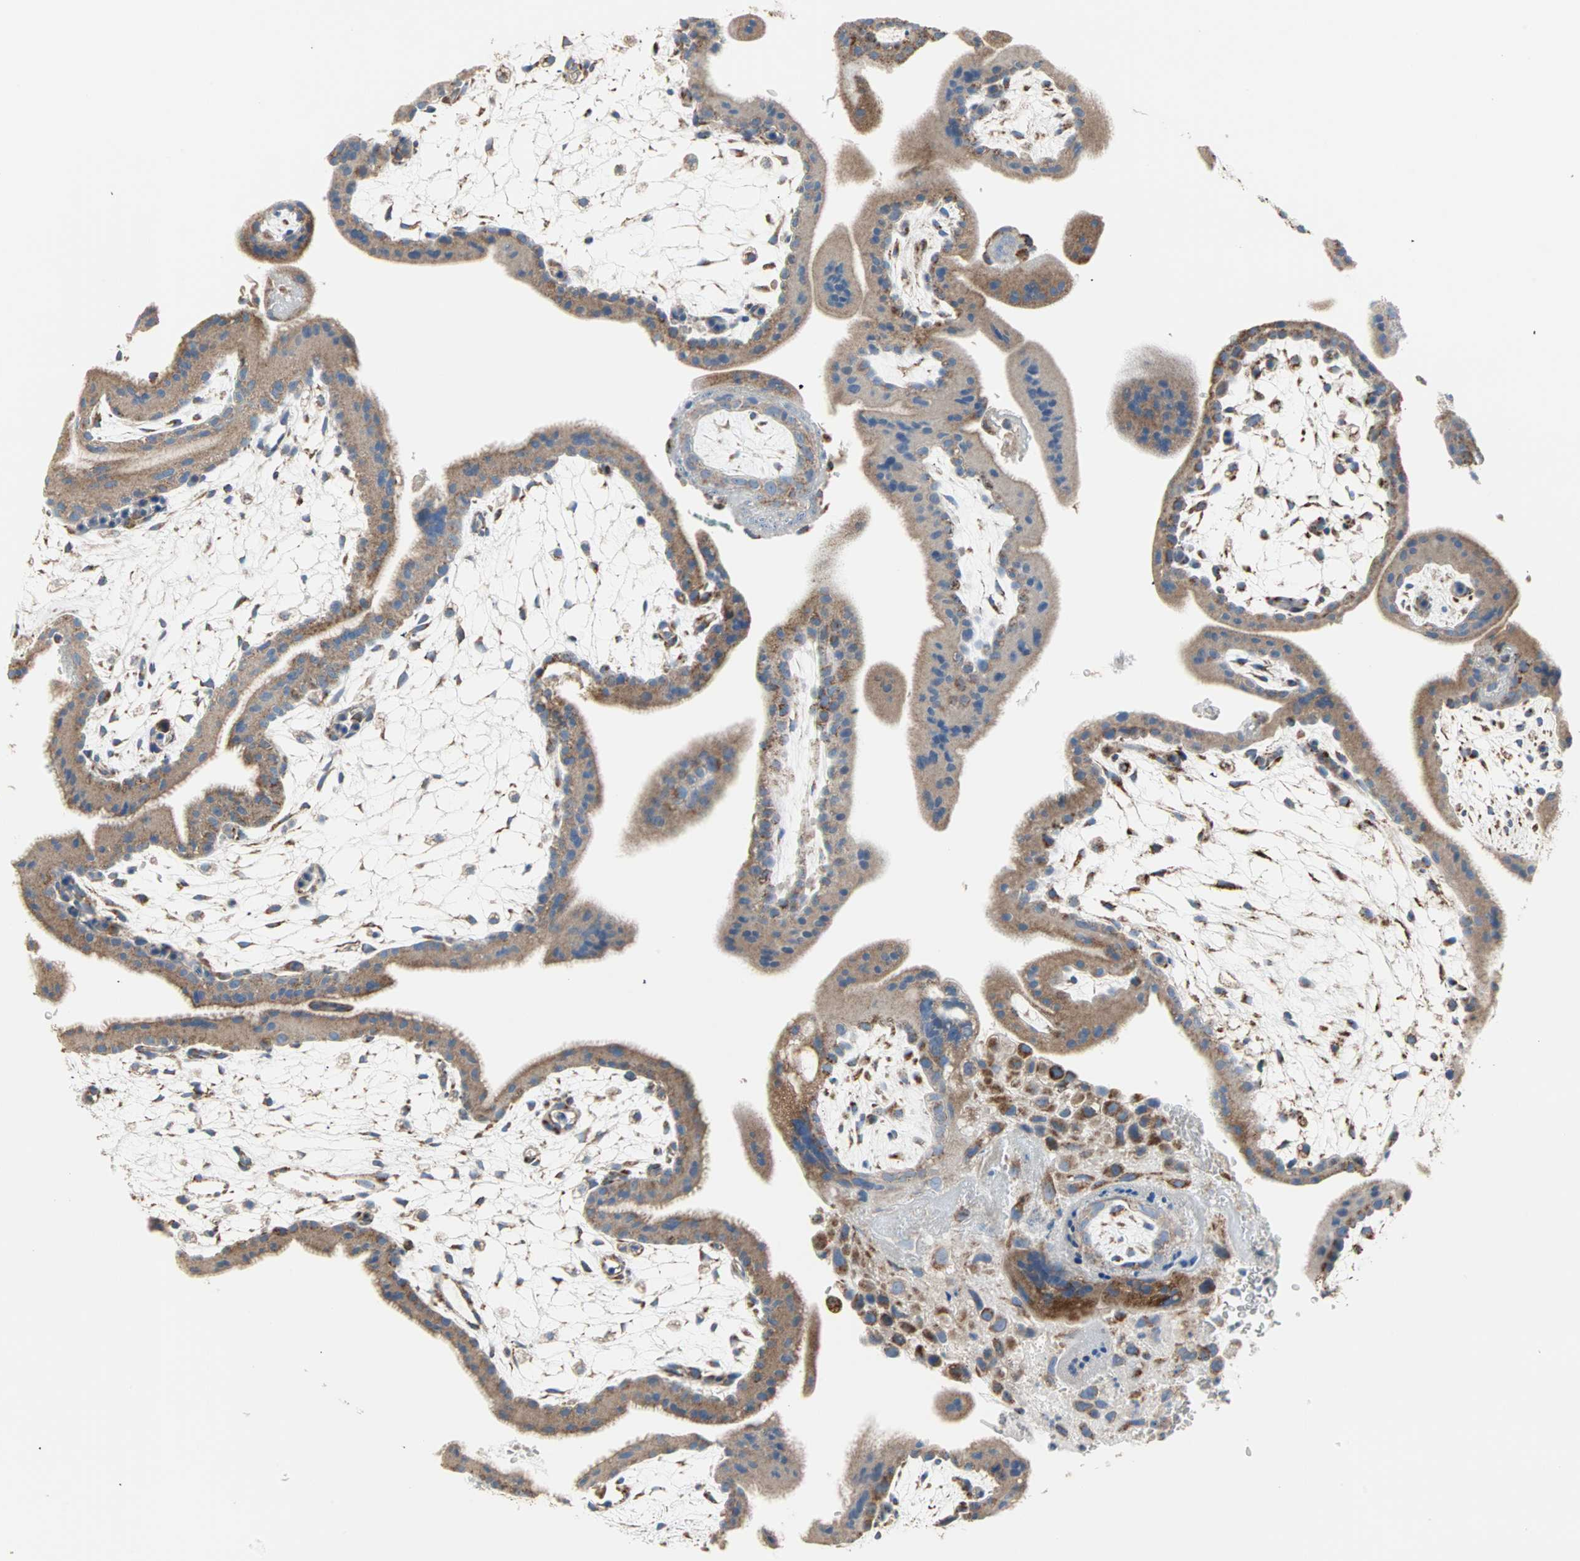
{"staining": {"intensity": "strong", "quantity": ">75%", "location": "cytoplasmic/membranous"}, "tissue": "placenta", "cell_type": "Decidual cells", "image_type": "normal", "snomed": [{"axis": "morphology", "description": "Normal tissue, NOS"}, {"axis": "topography", "description": "Placenta"}], "caption": "Placenta was stained to show a protein in brown. There is high levels of strong cytoplasmic/membranous expression in approximately >75% of decidual cells. (DAB (3,3'-diaminobenzidine) = brown stain, brightfield microscopy at high magnification).", "gene": "TST", "patient": {"sex": "female", "age": 35}}